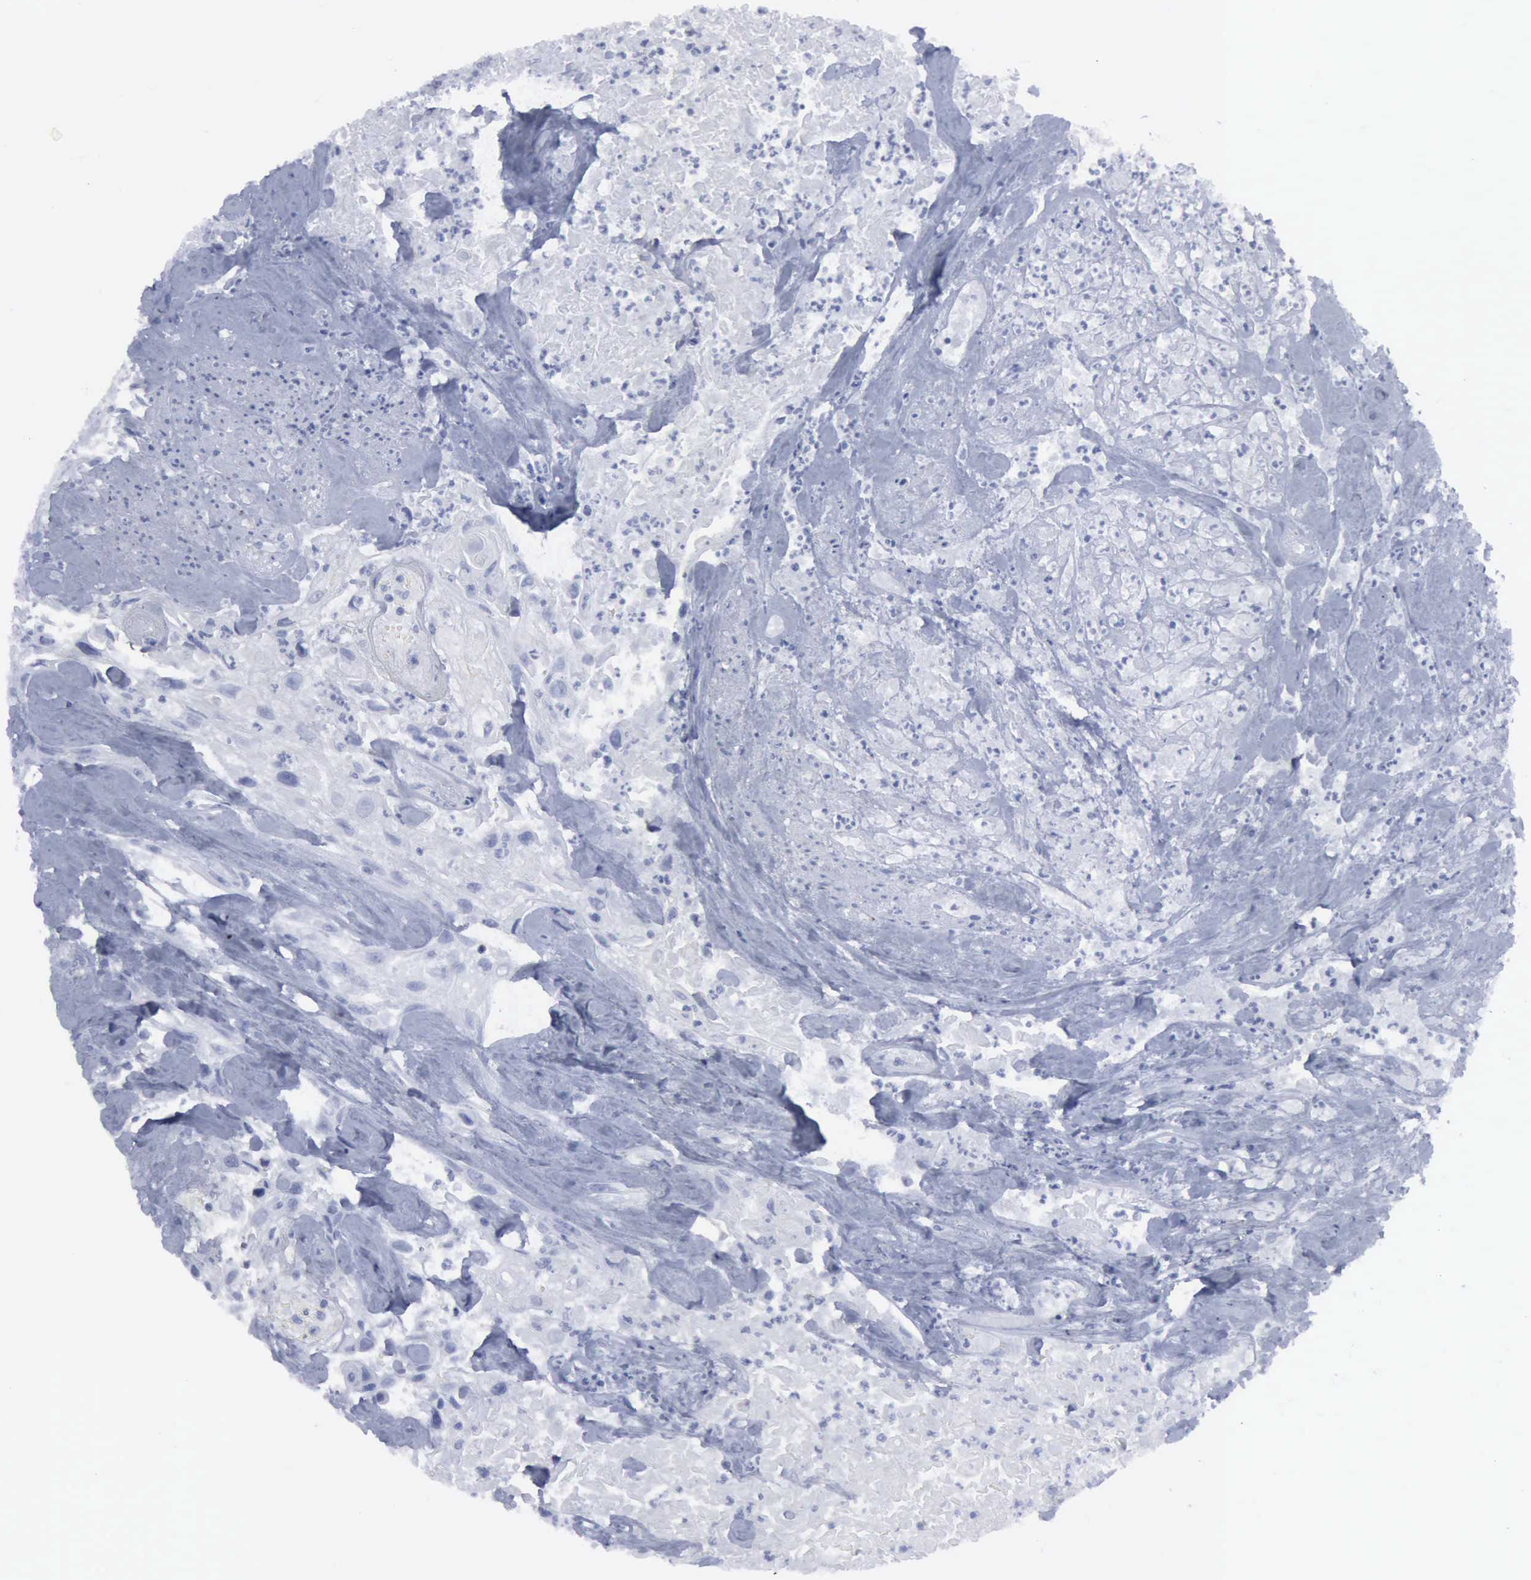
{"staining": {"intensity": "negative", "quantity": "none", "location": "none"}, "tissue": "urothelial cancer", "cell_type": "Tumor cells", "image_type": "cancer", "snomed": [{"axis": "morphology", "description": "Urothelial carcinoma, High grade"}, {"axis": "topography", "description": "Urinary bladder"}], "caption": "Urothelial cancer was stained to show a protein in brown. There is no significant expression in tumor cells. Nuclei are stained in blue.", "gene": "VCAM1", "patient": {"sex": "female", "age": 84}}